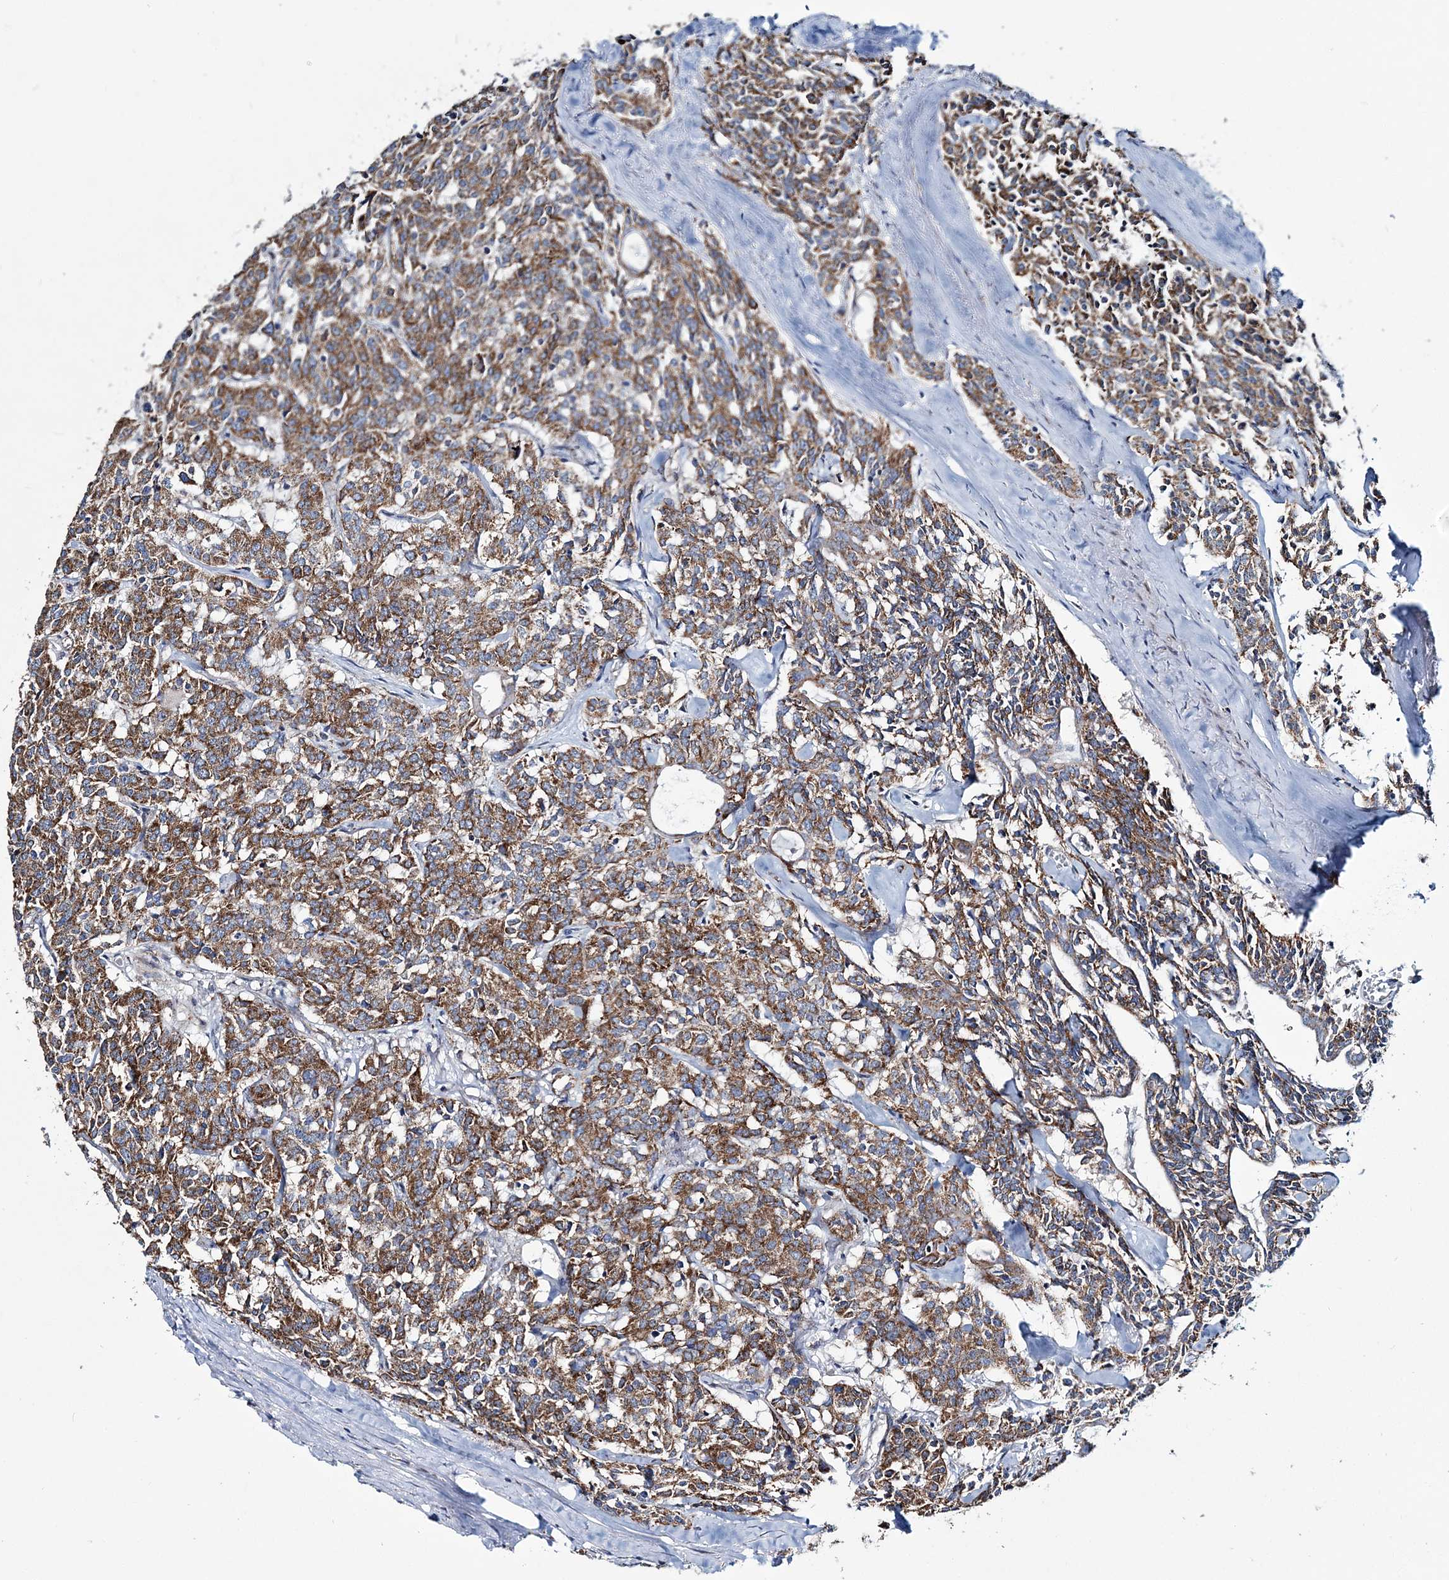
{"staining": {"intensity": "moderate", "quantity": ">75%", "location": "cytoplasmic/membranous"}, "tissue": "carcinoid", "cell_type": "Tumor cells", "image_type": "cancer", "snomed": [{"axis": "morphology", "description": "Carcinoid, malignant, NOS"}, {"axis": "topography", "description": "Lung"}], "caption": "Immunohistochemistry (IHC) histopathology image of human carcinoid (malignant) stained for a protein (brown), which shows medium levels of moderate cytoplasmic/membranous staining in approximately >75% of tumor cells.", "gene": "ARHGAP6", "patient": {"sex": "female", "age": 46}}